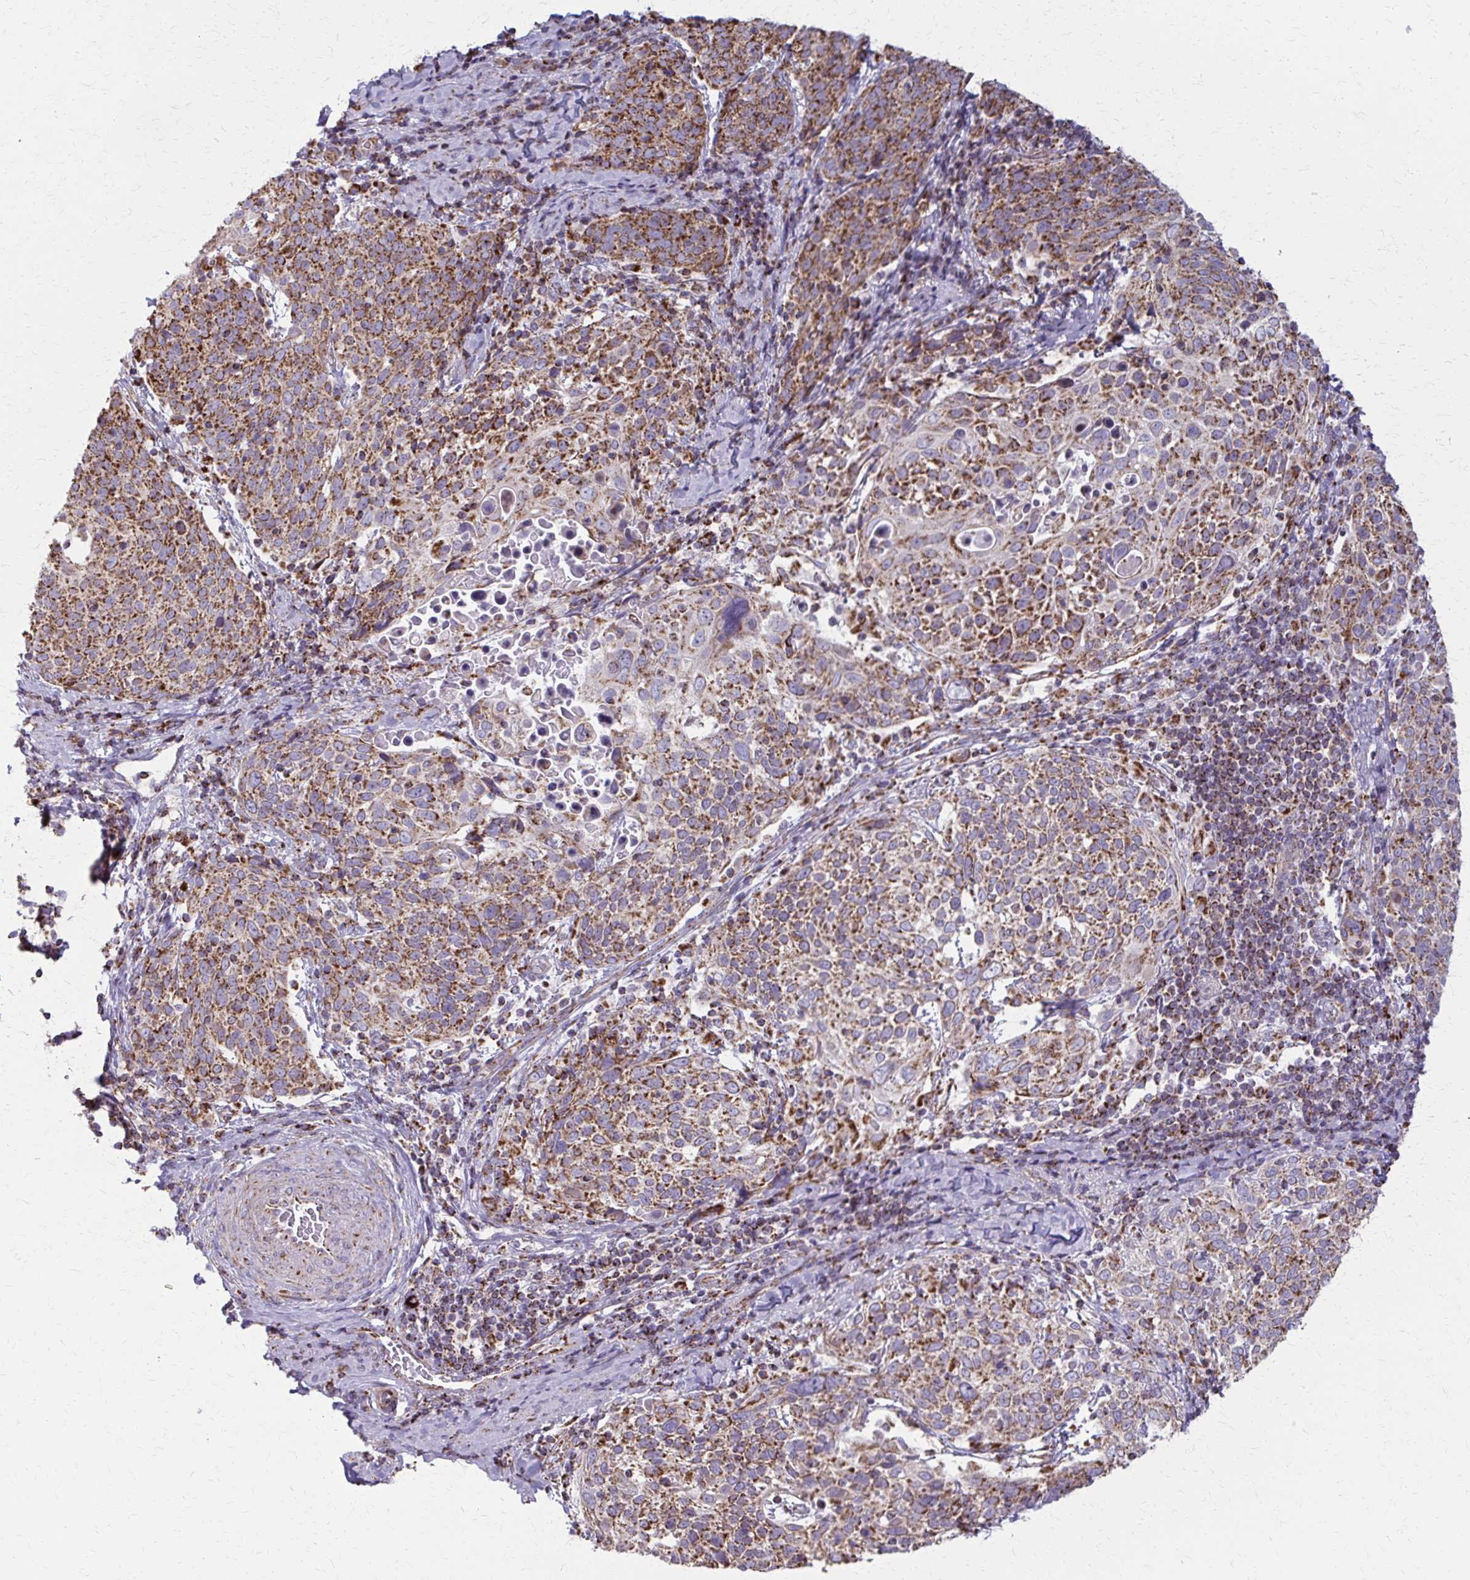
{"staining": {"intensity": "strong", "quantity": ">75%", "location": "cytoplasmic/membranous"}, "tissue": "cervical cancer", "cell_type": "Tumor cells", "image_type": "cancer", "snomed": [{"axis": "morphology", "description": "Squamous cell carcinoma, NOS"}, {"axis": "topography", "description": "Cervix"}], "caption": "Strong cytoplasmic/membranous positivity for a protein is present in about >75% of tumor cells of squamous cell carcinoma (cervical) using immunohistochemistry.", "gene": "TVP23A", "patient": {"sex": "female", "age": 61}}